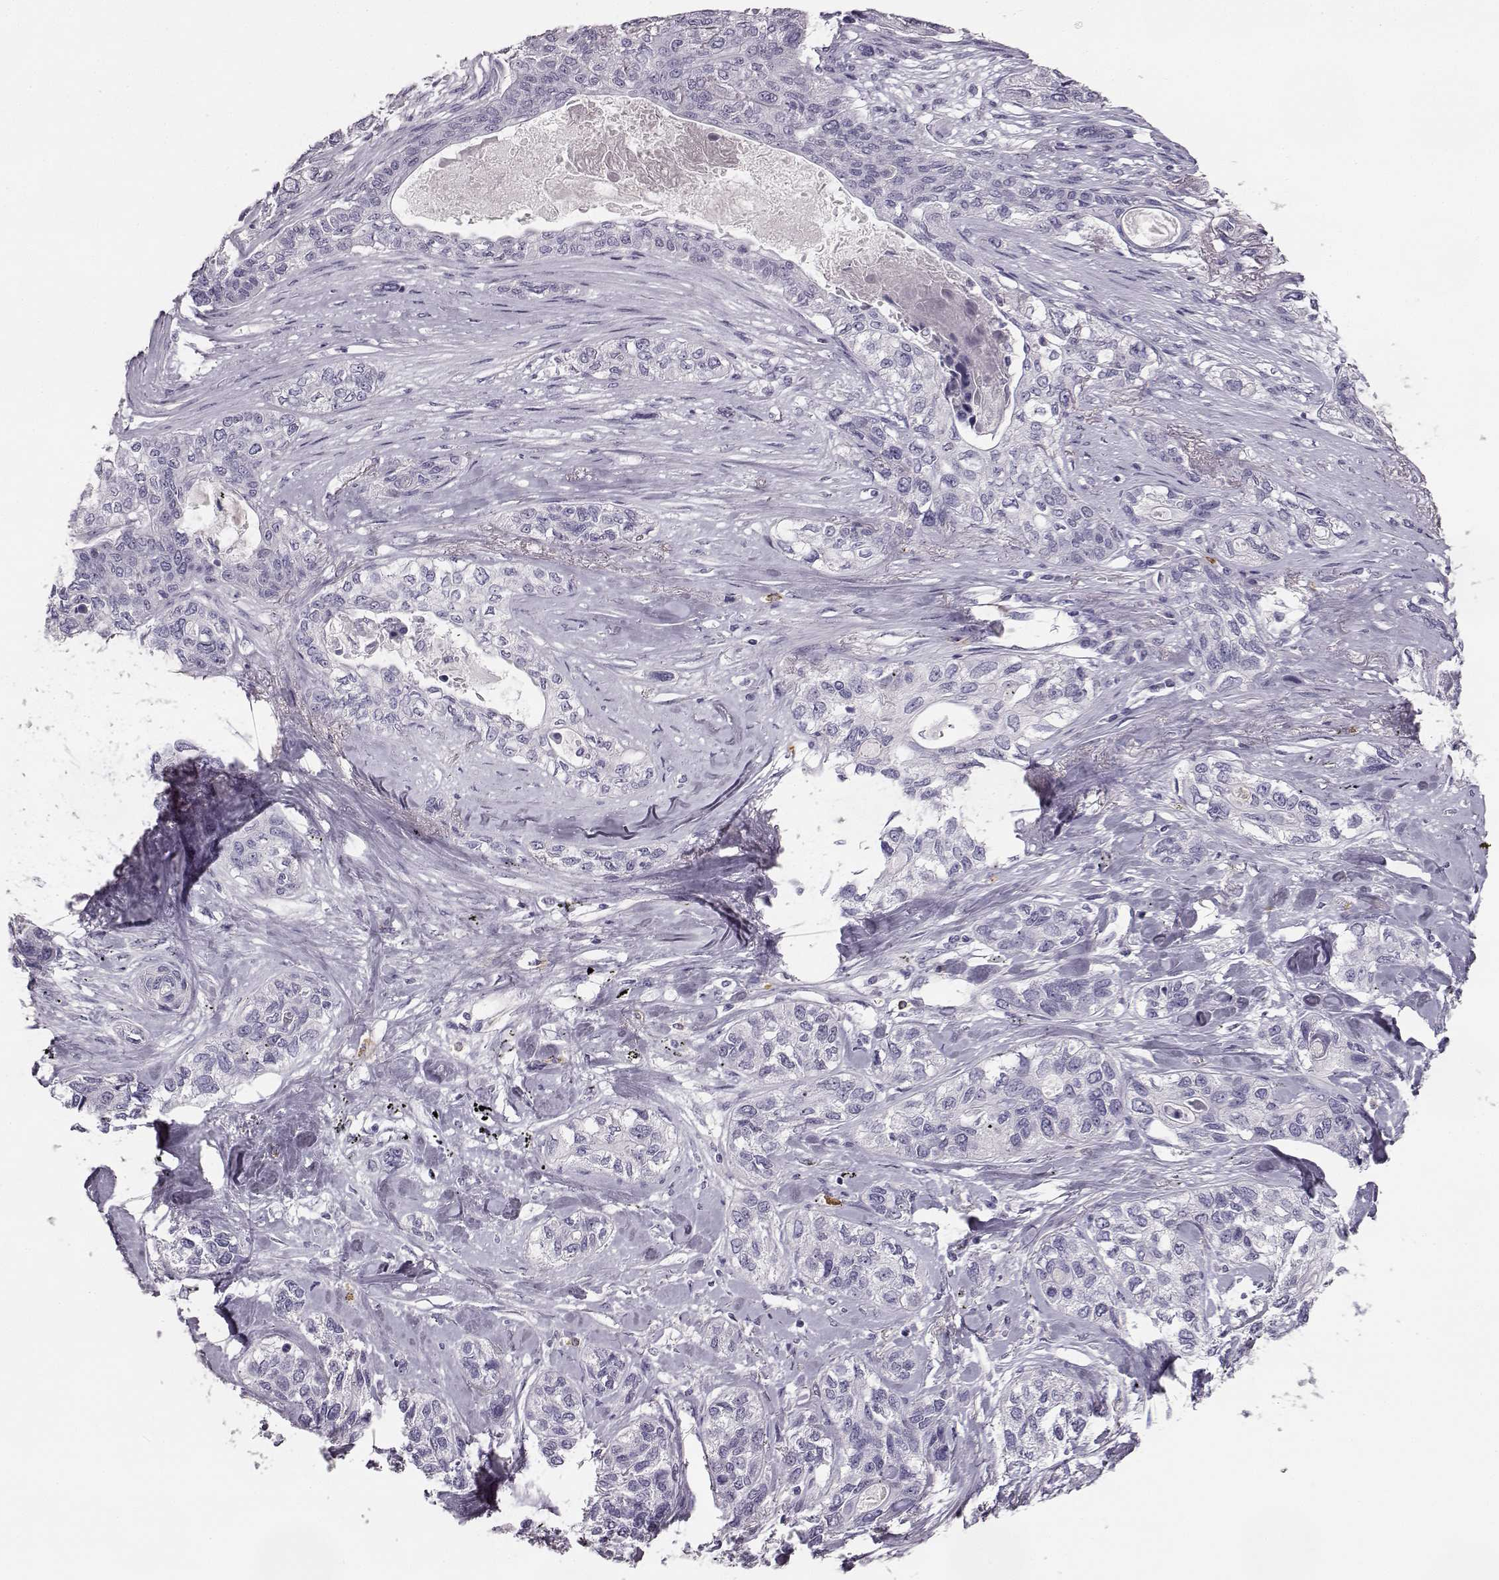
{"staining": {"intensity": "negative", "quantity": "none", "location": "none"}, "tissue": "lung cancer", "cell_type": "Tumor cells", "image_type": "cancer", "snomed": [{"axis": "morphology", "description": "Squamous cell carcinoma, NOS"}, {"axis": "topography", "description": "Lung"}], "caption": "Immunohistochemistry (IHC) image of neoplastic tissue: human lung cancer (squamous cell carcinoma) stained with DAB (3,3'-diaminobenzidine) exhibits no significant protein positivity in tumor cells.", "gene": "NPTXR", "patient": {"sex": "female", "age": 70}}